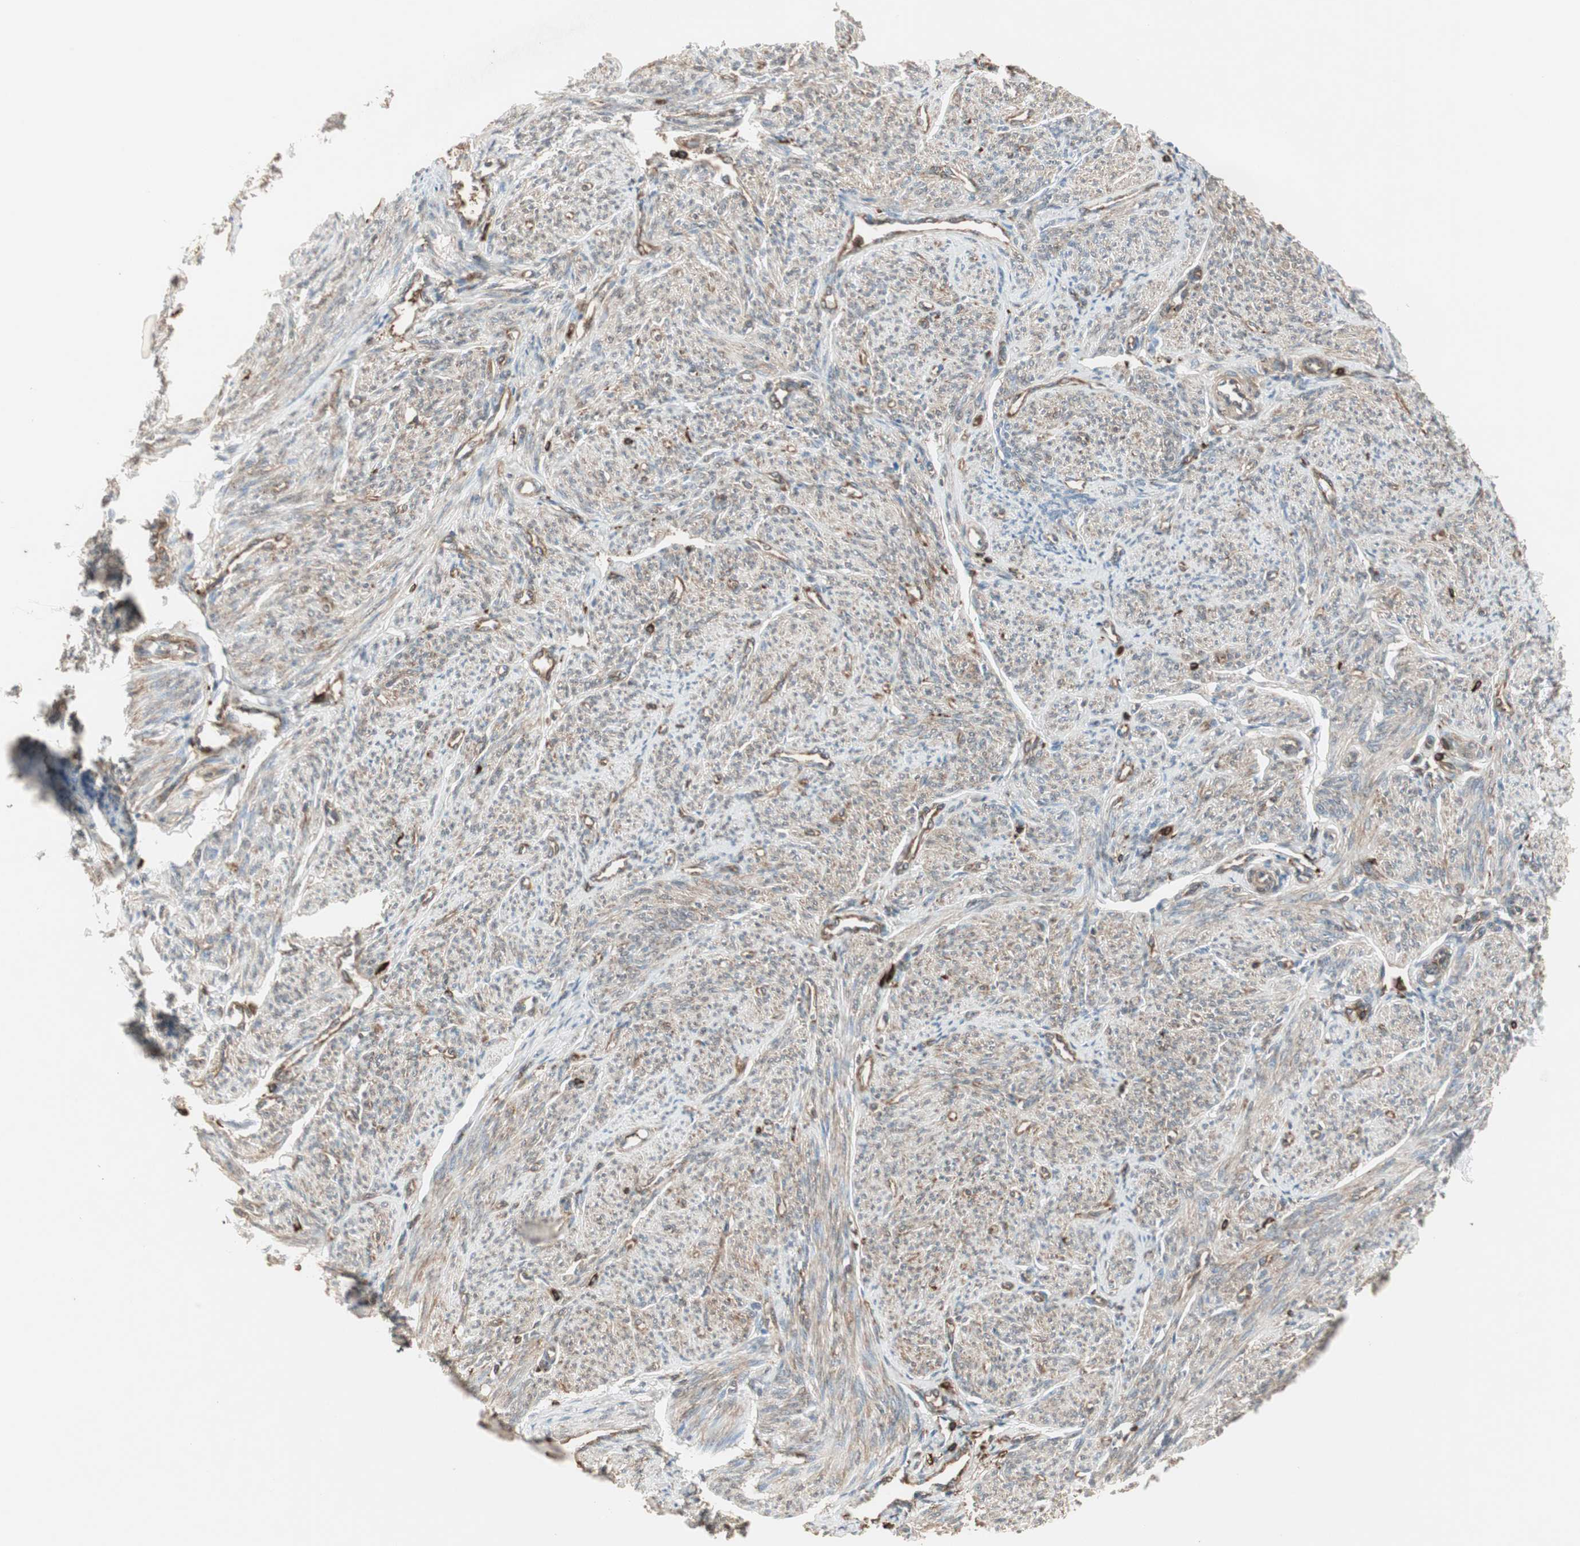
{"staining": {"intensity": "weak", "quantity": "25%-75%", "location": "cytoplasmic/membranous,nuclear"}, "tissue": "smooth muscle", "cell_type": "Smooth muscle cells", "image_type": "normal", "snomed": [{"axis": "morphology", "description": "Normal tissue, NOS"}, {"axis": "topography", "description": "Smooth muscle"}], "caption": "The immunohistochemical stain labels weak cytoplasmic/membranous,nuclear positivity in smooth muscle cells of normal smooth muscle.", "gene": "MMP3", "patient": {"sex": "female", "age": 65}}